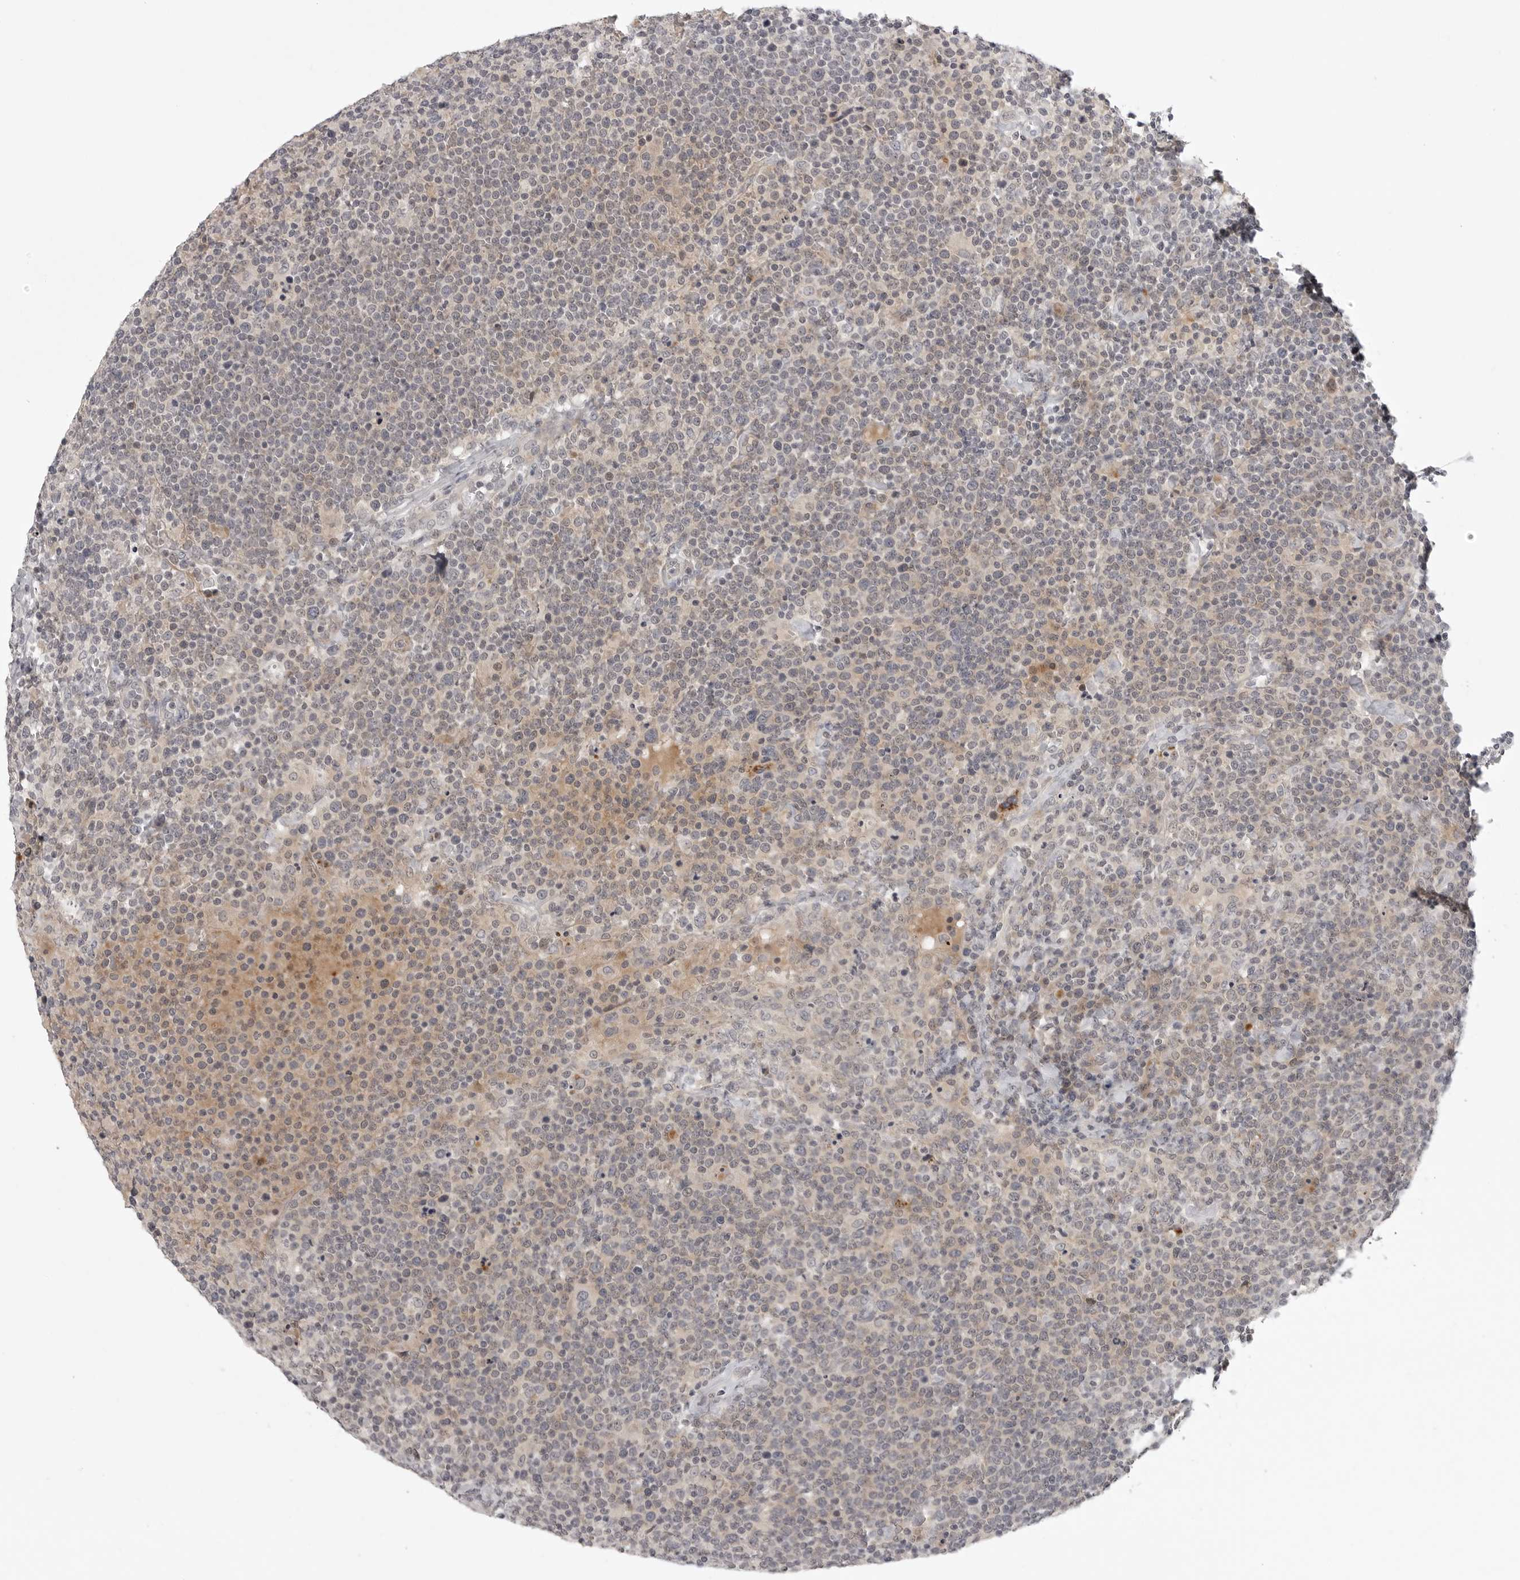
{"staining": {"intensity": "negative", "quantity": "none", "location": "none"}, "tissue": "lymphoma", "cell_type": "Tumor cells", "image_type": "cancer", "snomed": [{"axis": "morphology", "description": "Malignant lymphoma, non-Hodgkin's type, High grade"}, {"axis": "topography", "description": "Lymph node"}], "caption": "Lymphoma was stained to show a protein in brown. There is no significant staining in tumor cells.", "gene": "CD300LD", "patient": {"sex": "male", "age": 61}}